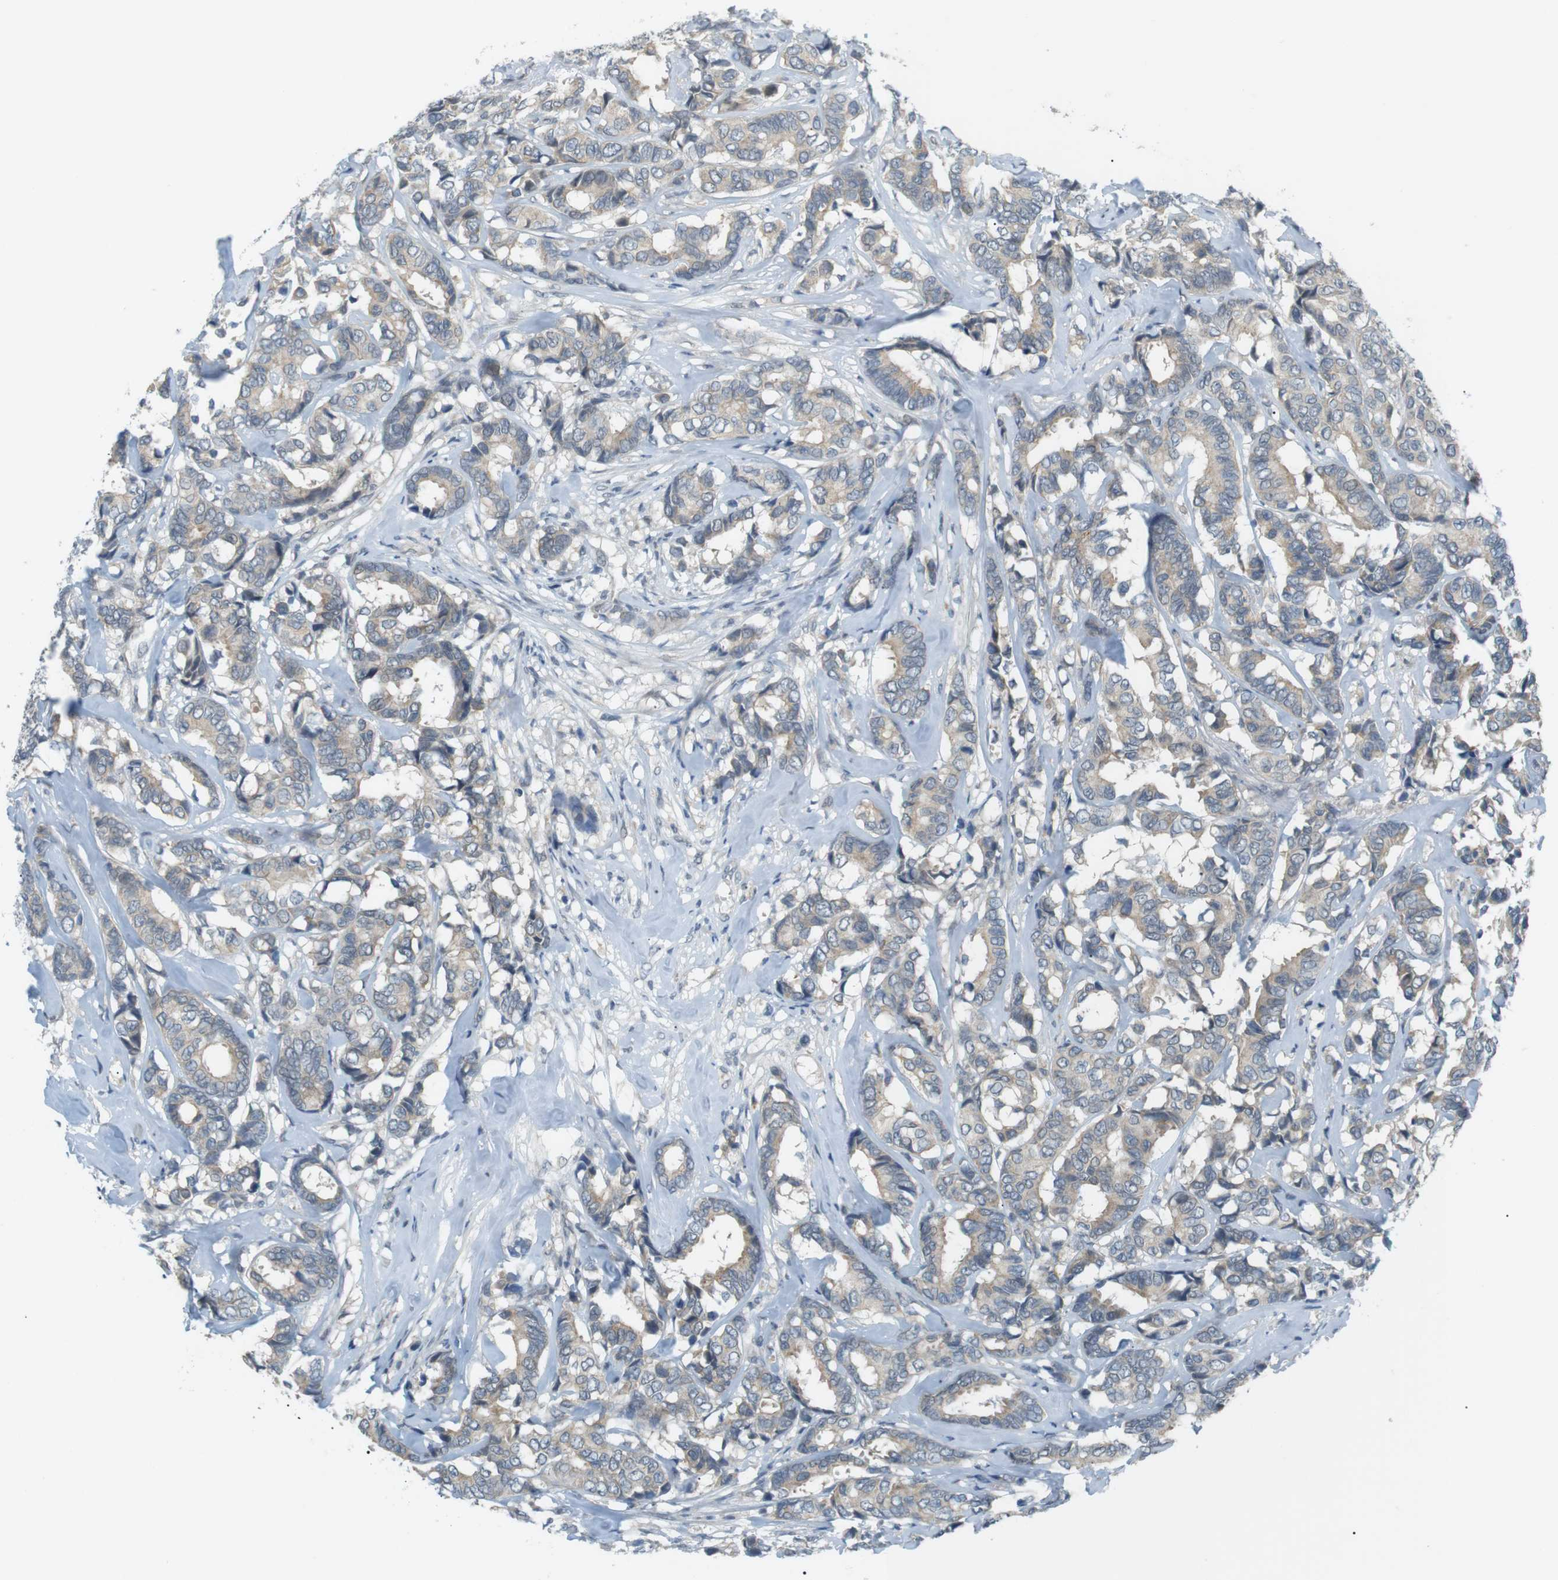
{"staining": {"intensity": "weak", "quantity": ">75%", "location": "cytoplasmic/membranous"}, "tissue": "breast cancer", "cell_type": "Tumor cells", "image_type": "cancer", "snomed": [{"axis": "morphology", "description": "Duct carcinoma"}, {"axis": "topography", "description": "Breast"}], "caption": "This is an image of immunohistochemistry (IHC) staining of intraductal carcinoma (breast), which shows weak staining in the cytoplasmic/membranous of tumor cells.", "gene": "RTN3", "patient": {"sex": "female", "age": 87}}